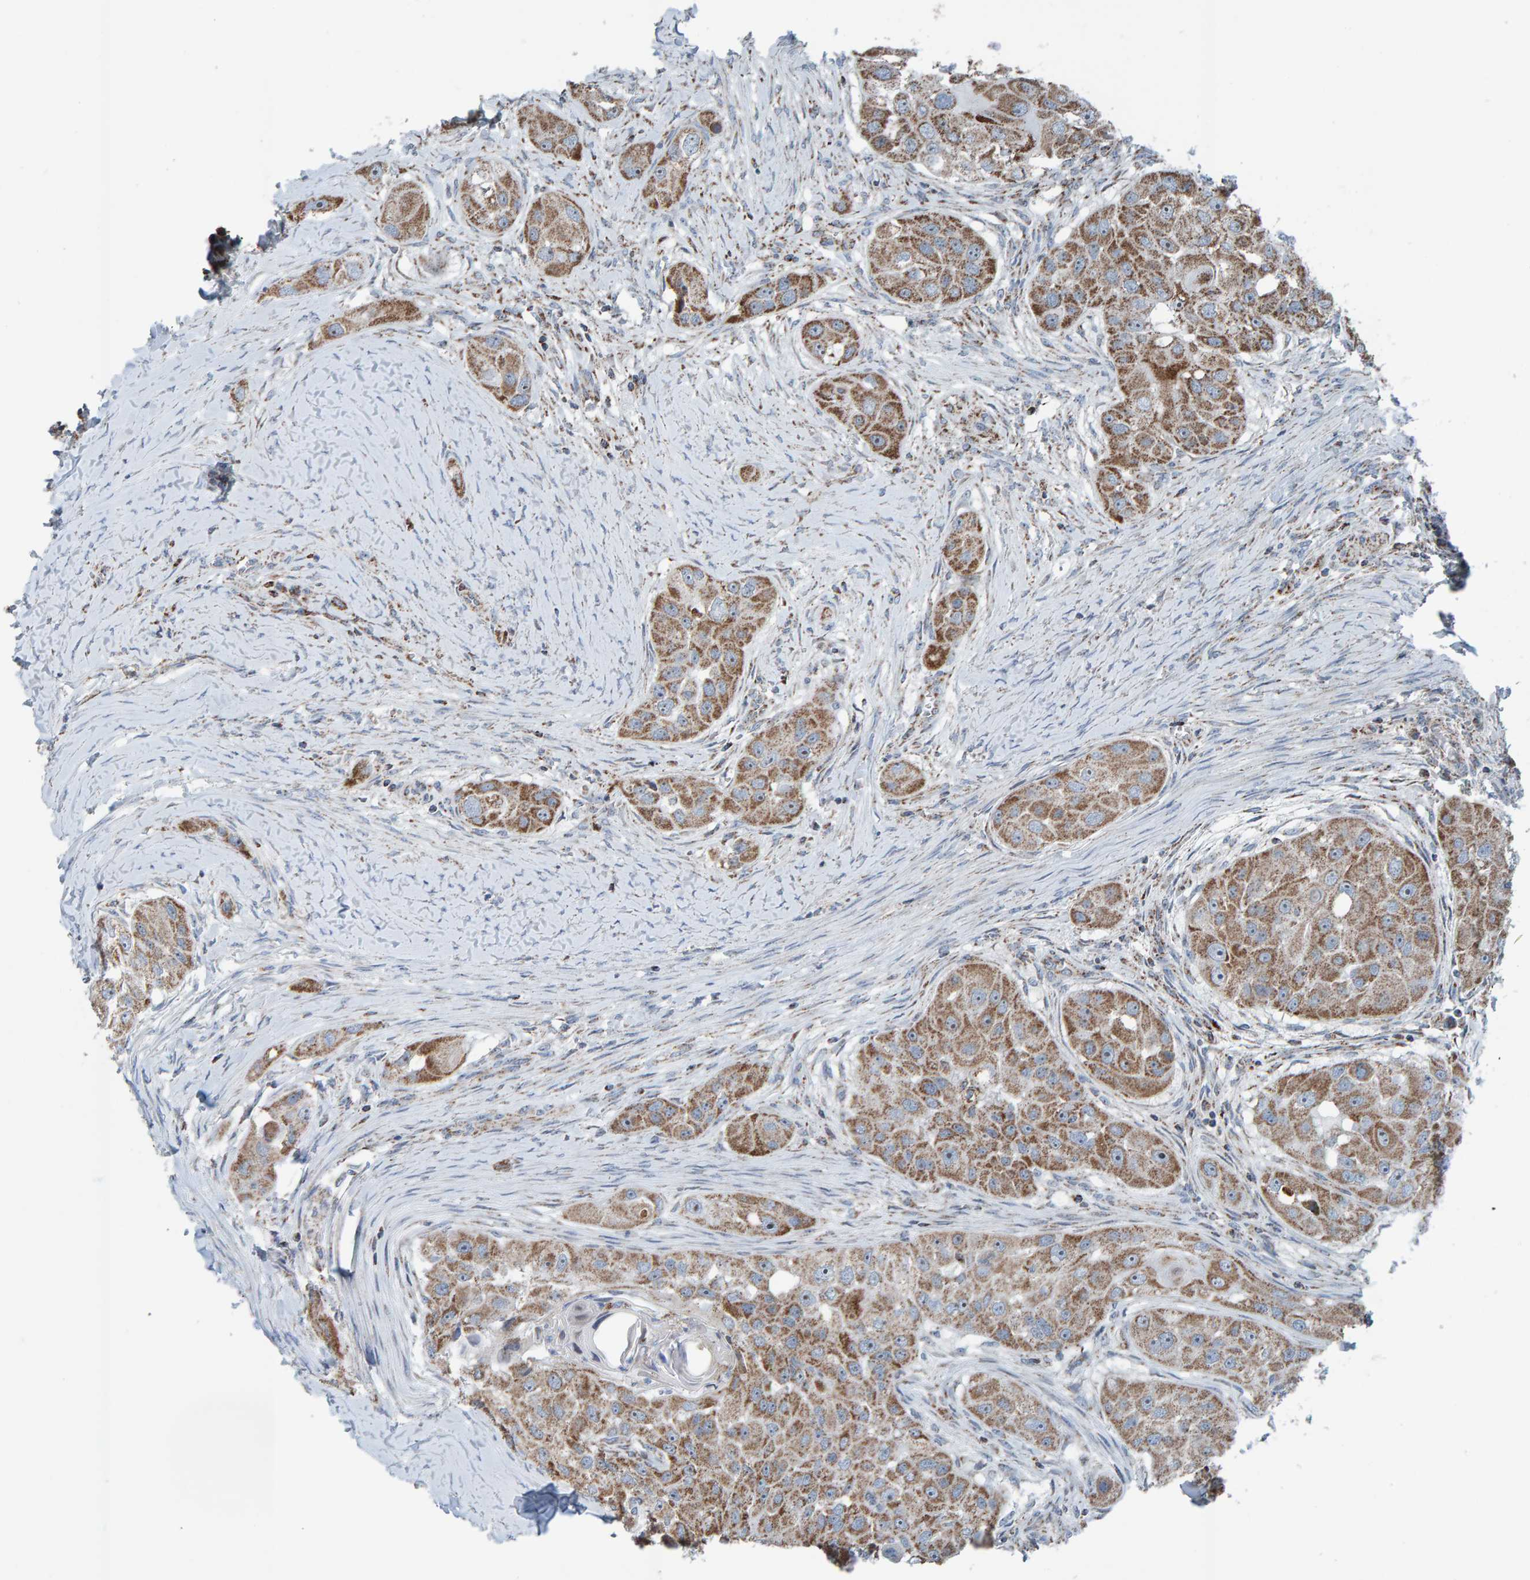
{"staining": {"intensity": "moderate", "quantity": ">75%", "location": "cytoplasmic/membranous"}, "tissue": "head and neck cancer", "cell_type": "Tumor cells", "image_type": "cancer", "snomed": [{"axis": "morphology", "description": "Normal tissue, NOS"}, {"axis": "morphology", "description": "Squamous cell carcinoma, NOS"}, {"axis": "topography", "description": "Skeletal muscle"}, {"axis": "topography", "description": "Head-Neck"}], "caption": "There is medium levels of moderate cytoplasmic/membranous positivity in tumor cells of head and neck squamous cell carcinoma, as demonstrated by immunohistochemical staining (brown color).", "gene": "ZNF48", "patient": {"sex": "male", "age": 51}}